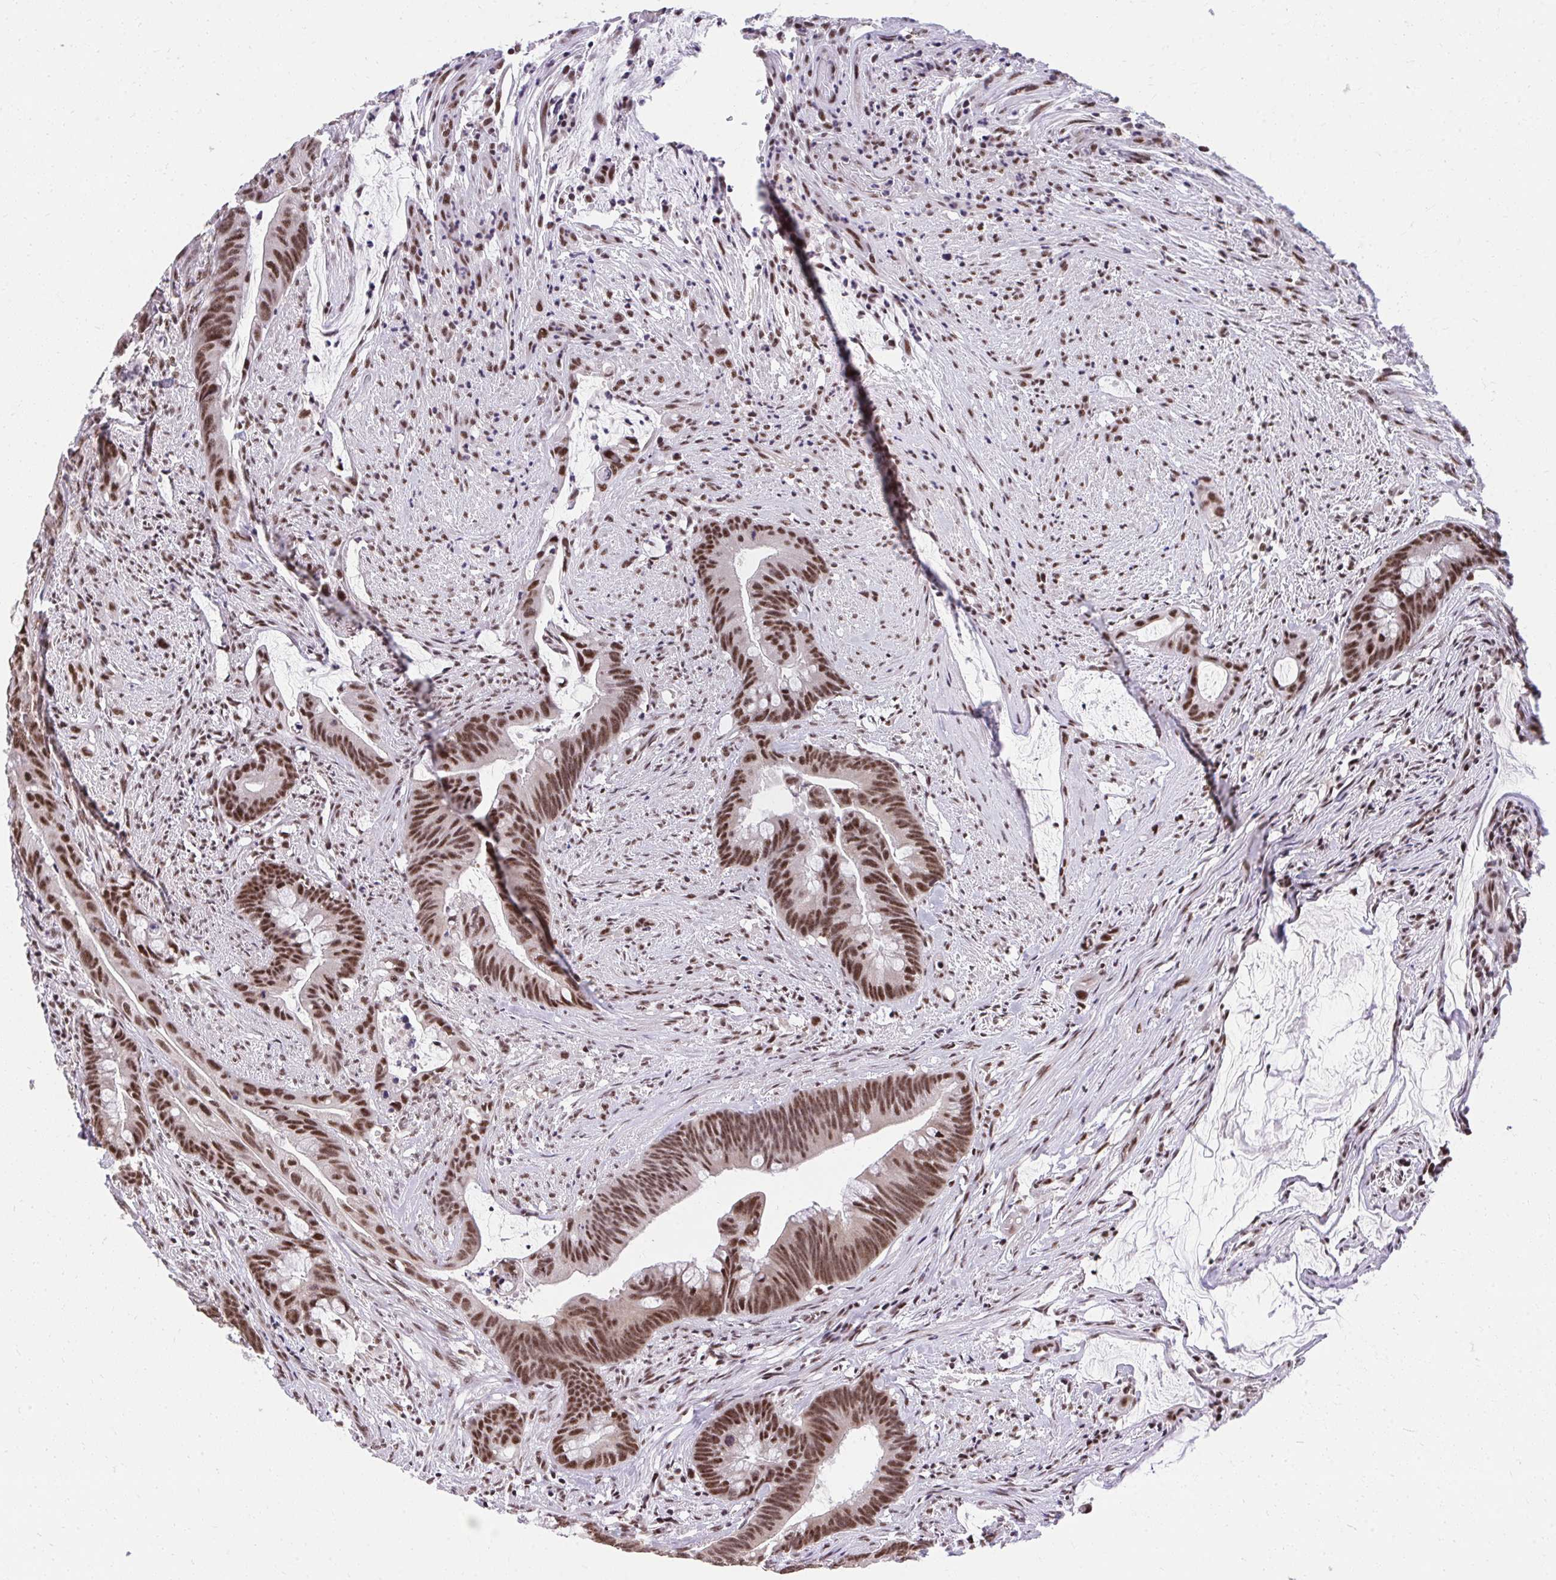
{"staining": {"intensity": "strong", "quantity": ">75%", "location": "nuclear"}, "tissue": "colorectal cancer", "cell_type": "Tumor cells", "image_type": "cancer", "snomed": [{"axis": "morphology", "description": "Adenocarcinoma, NOS"}, {"axis": "topography", "description": "Colon"}], "caption": "An image showing strong nuclear staining in about >75% of tumor cells in colorectal cancer (adenocarcinoma), as visualized by brown immunohistochemical staining.", "gene": "SYNE4", "patient": {"sex": "male", "age": 62}}